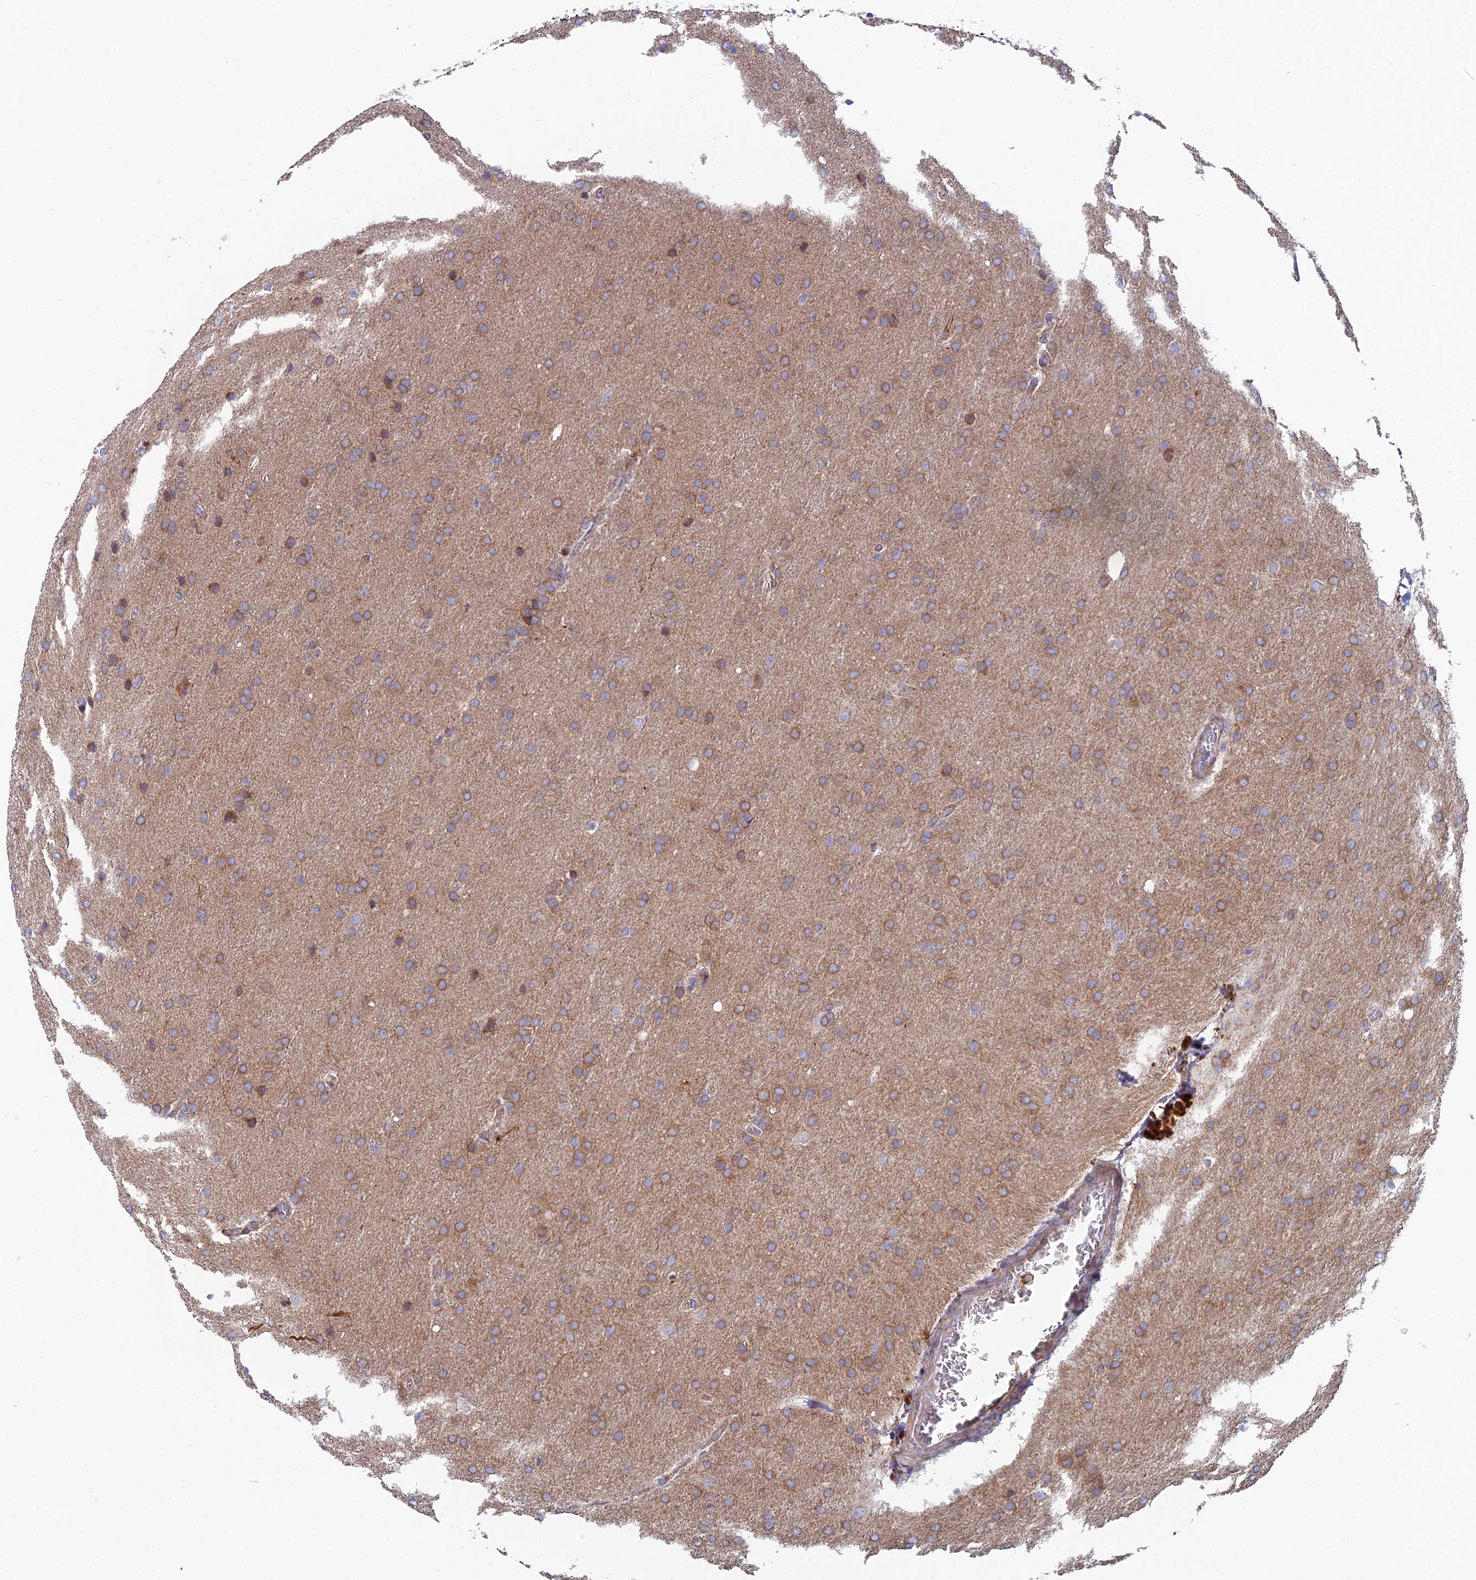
{"staining": {"intensity": "moderate", "quantity": ">75%", "location": "cytoplasmic/membranous"}, "tissue": "glioma", "cell_type": "Tumor cells", "image_type": "cancer", "snomed": [{"axis": "morphology", "description": "Glioma, malignant, Low grade"}, {"axis": "topography", "description": "Brain"}], "caption": "Protein expression analysis of glioma displays moderate cytoplasmic/membranous positivity in about >75% of tumor cells. The staining was performed using DAB (3,3'-diaminobenzidine), with brown indicating positive protein expression. Nuclei are stained blue with hematoxylin.", "gene": "CLCN3", "patient": {"sex": "female", "age": 32}}